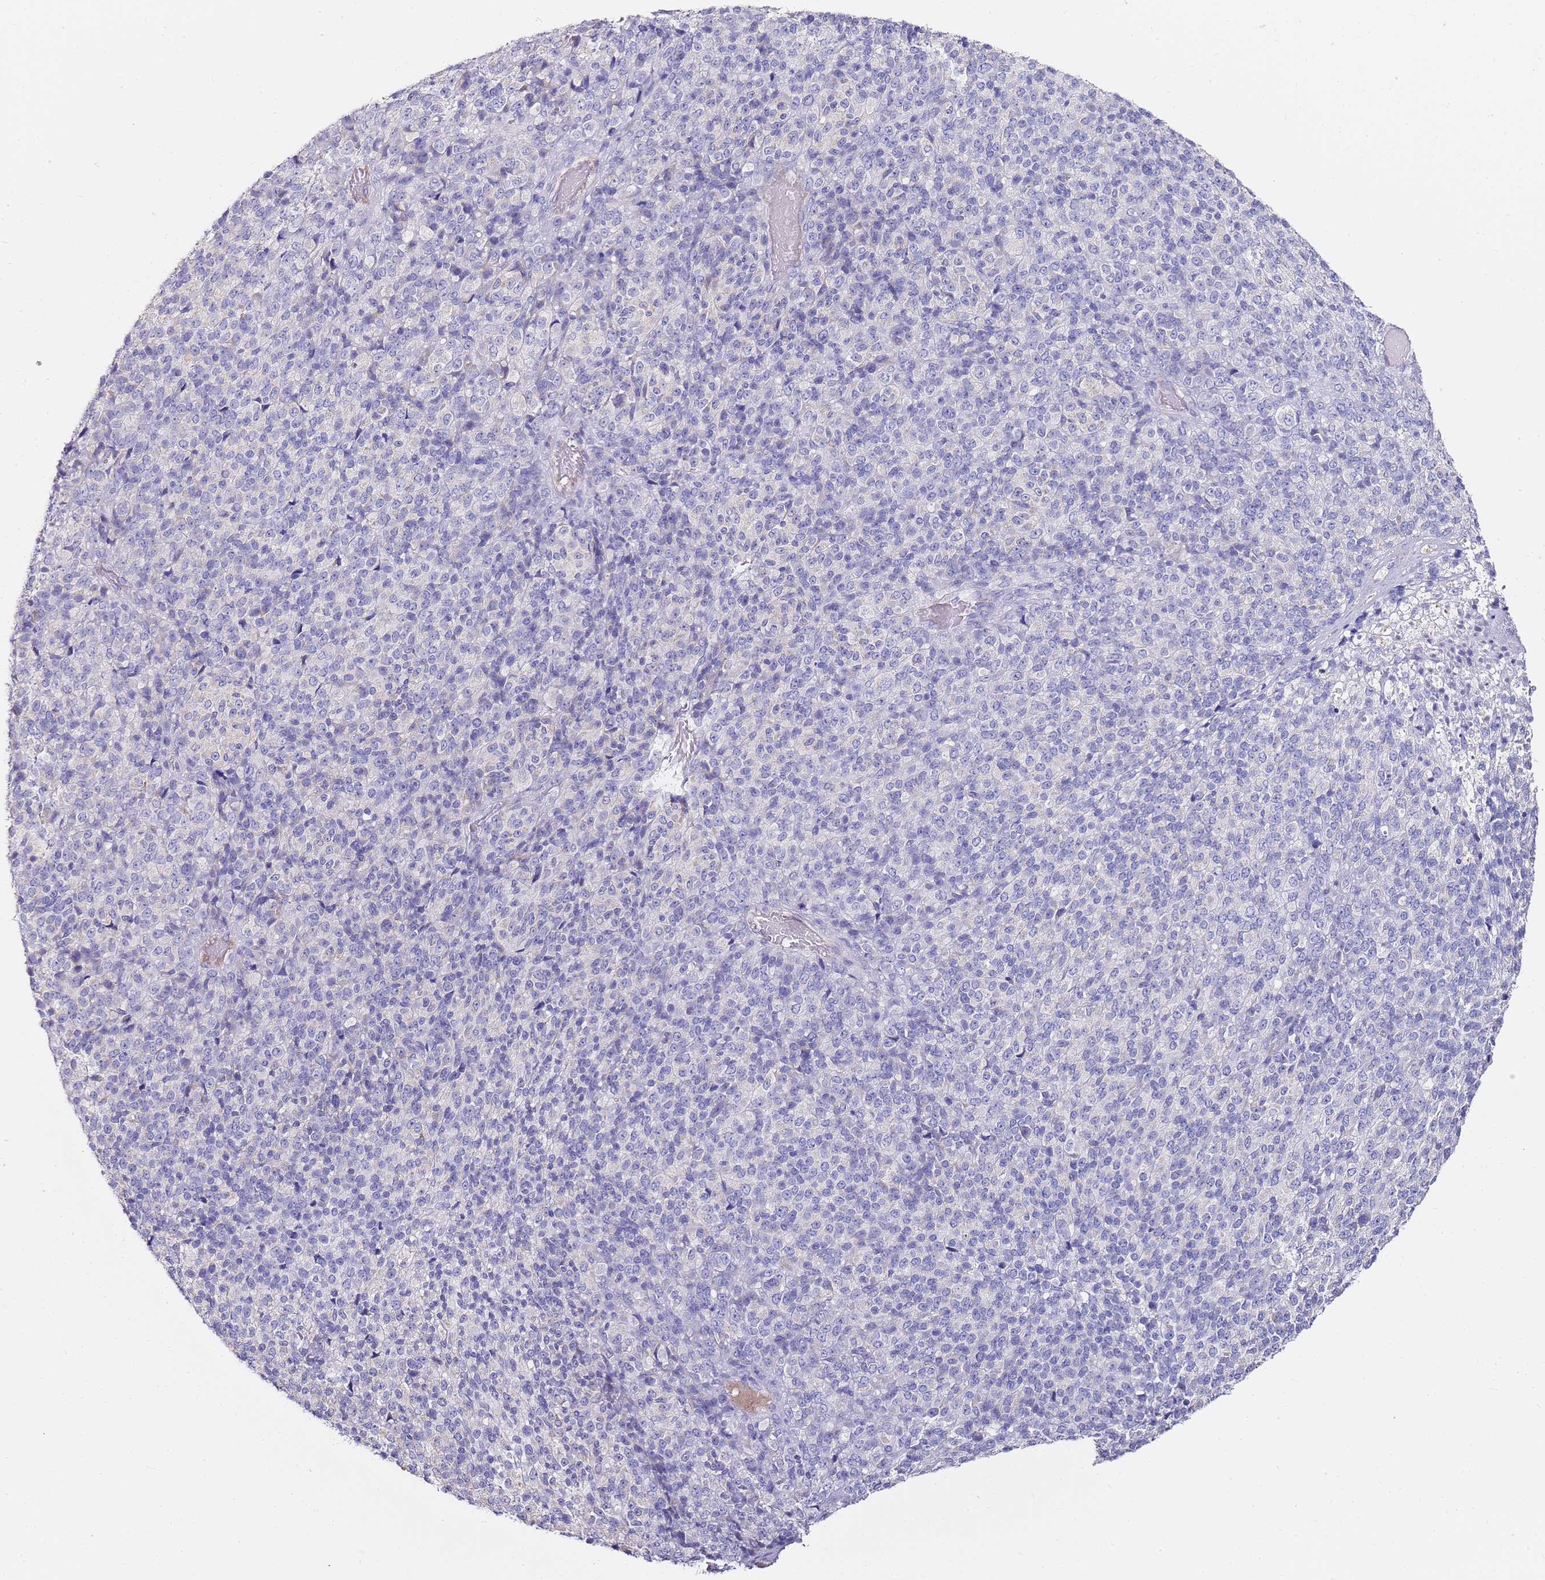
{"staining": {"intensity": "negative", "quantity": "none", "location": "none"}, "tissue": "melanoma", "cell_type": "Tumor cells", "image_type": "cancer", "snomed": [{"axis": "morphology", "description": "Malignant melanoma, Metastatic site"}, {"axis": "topography", "description": "Brain"}], "caption": "DAB (3,3'-diaminobenzidine) immunohistochemical staining of malignant melanoma (metastatic site) shows no significant positivity in tumor cells.", "gene": "MYBPC3", "patient": {"sex": "female", "age": 56}}